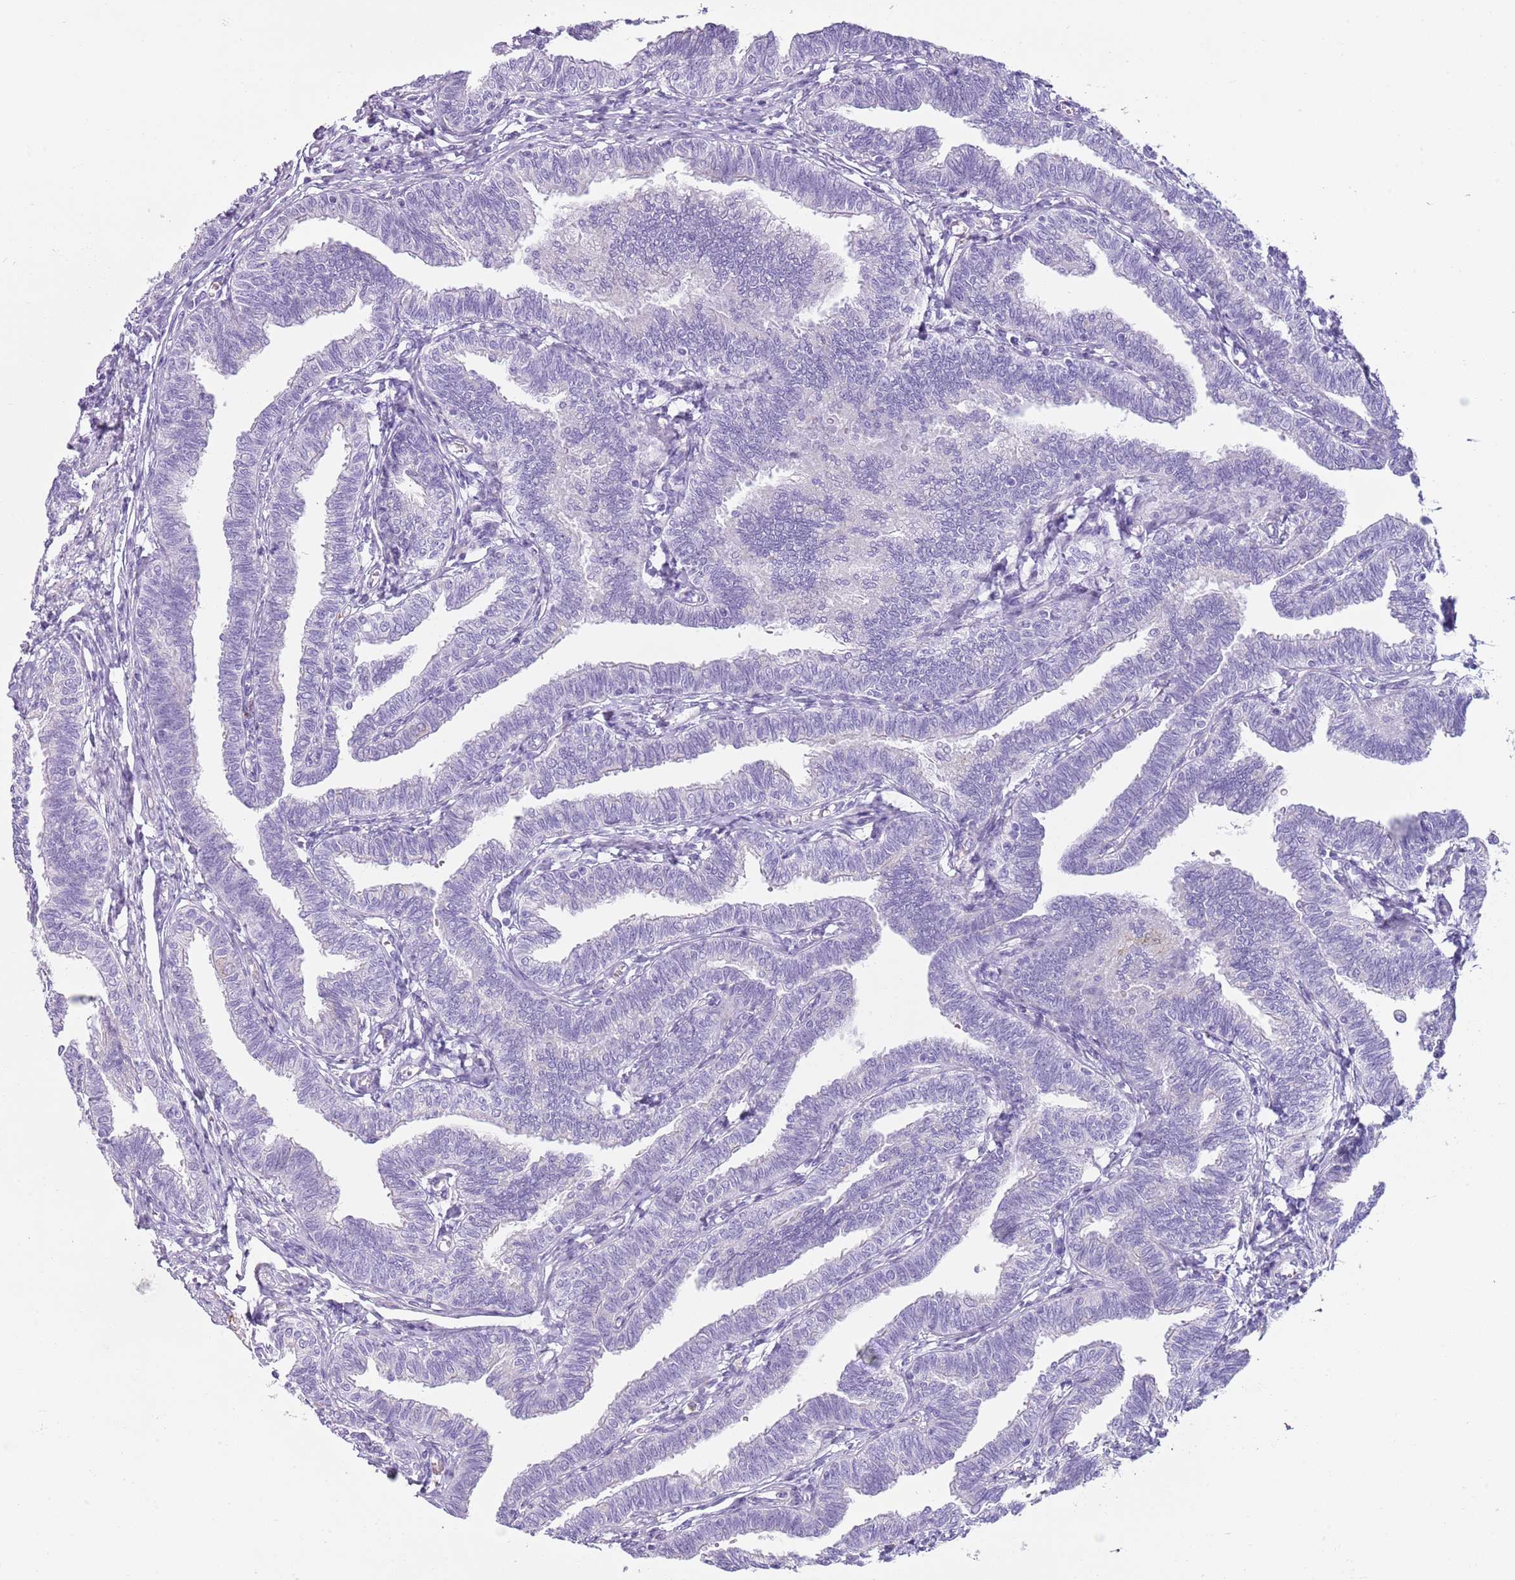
{"staining": {"intensity": "negative", "quantity": "none", "location": "none"}, "tissue": "fallopian tube", "cell_type": "Glandular cells", "image_type": "normal", "snomed": [{"axis": "morphology", "description": "Normal tissue, NOS"}, {"axis": "topography", "description": "Fallopian tube"}, {"axis": "topography", "description": "Ovary"}], "caption": "DAB immunohistochemical staining of unremarkable fallopian tube reveals no significant staining in glandular cells. (DAB (3,3'-diaminobenzidine) immunohistochemistry, high magnification).", "gene": "CD177", "patient": {"sex": "female", "age": 23}}